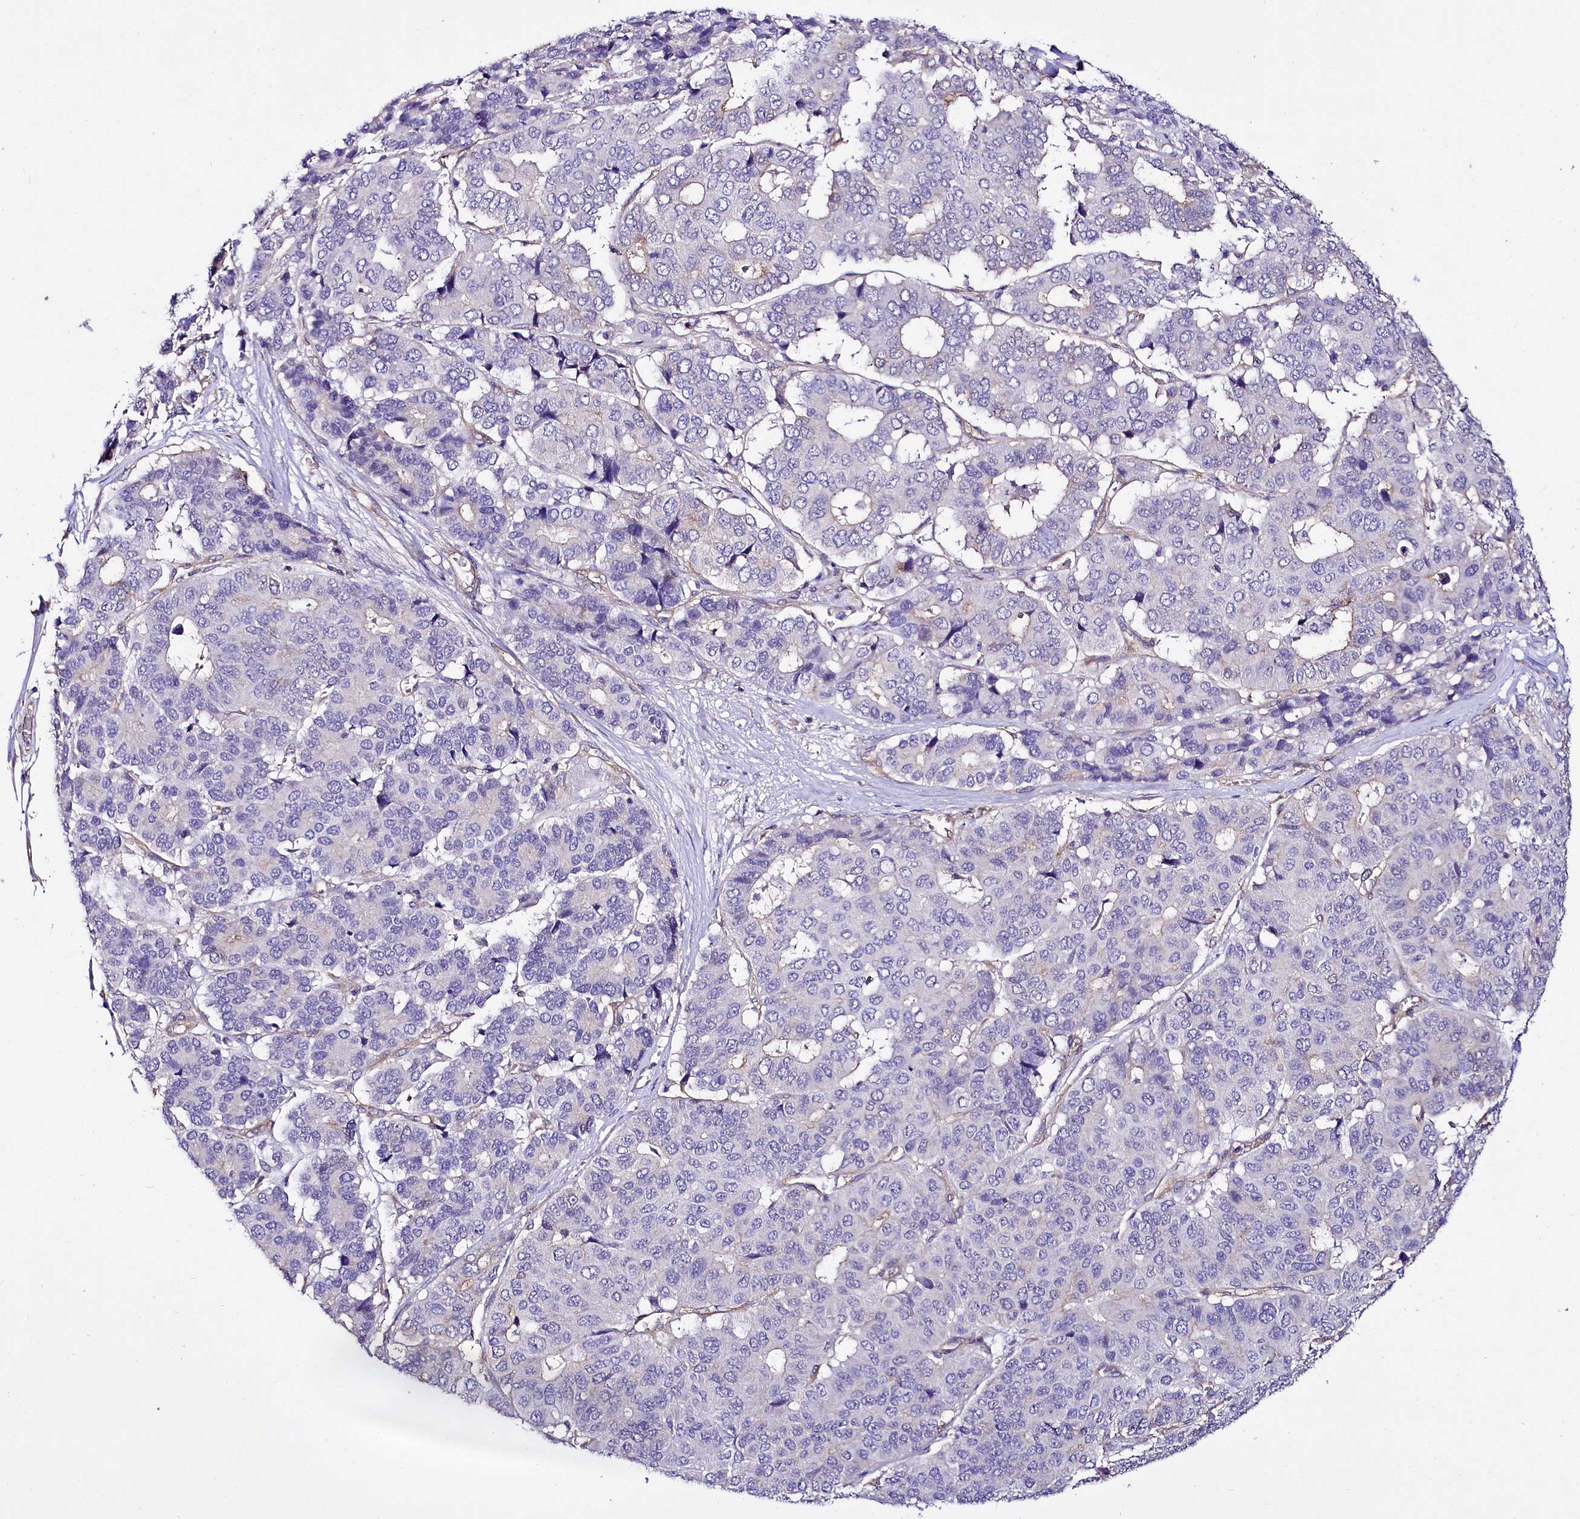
{"staining": {"intensity": "negative", "quantity": "none", "location": "none"}, "tissue": "pancreatic cancer", "cell_type": "Tumor cells", "image_type": "cancer", "snomed": [{"axis": "morphology", "description": "Adenocarcinoma, NOS"}, {"axis": "topography", "description": "Pancreas"}], "caption": "There is no significant expression in tumor cells of pancreatic adenocarcinoma.", "gene": "STXBP1", "patient": {"sex": "male", "age": 50}}